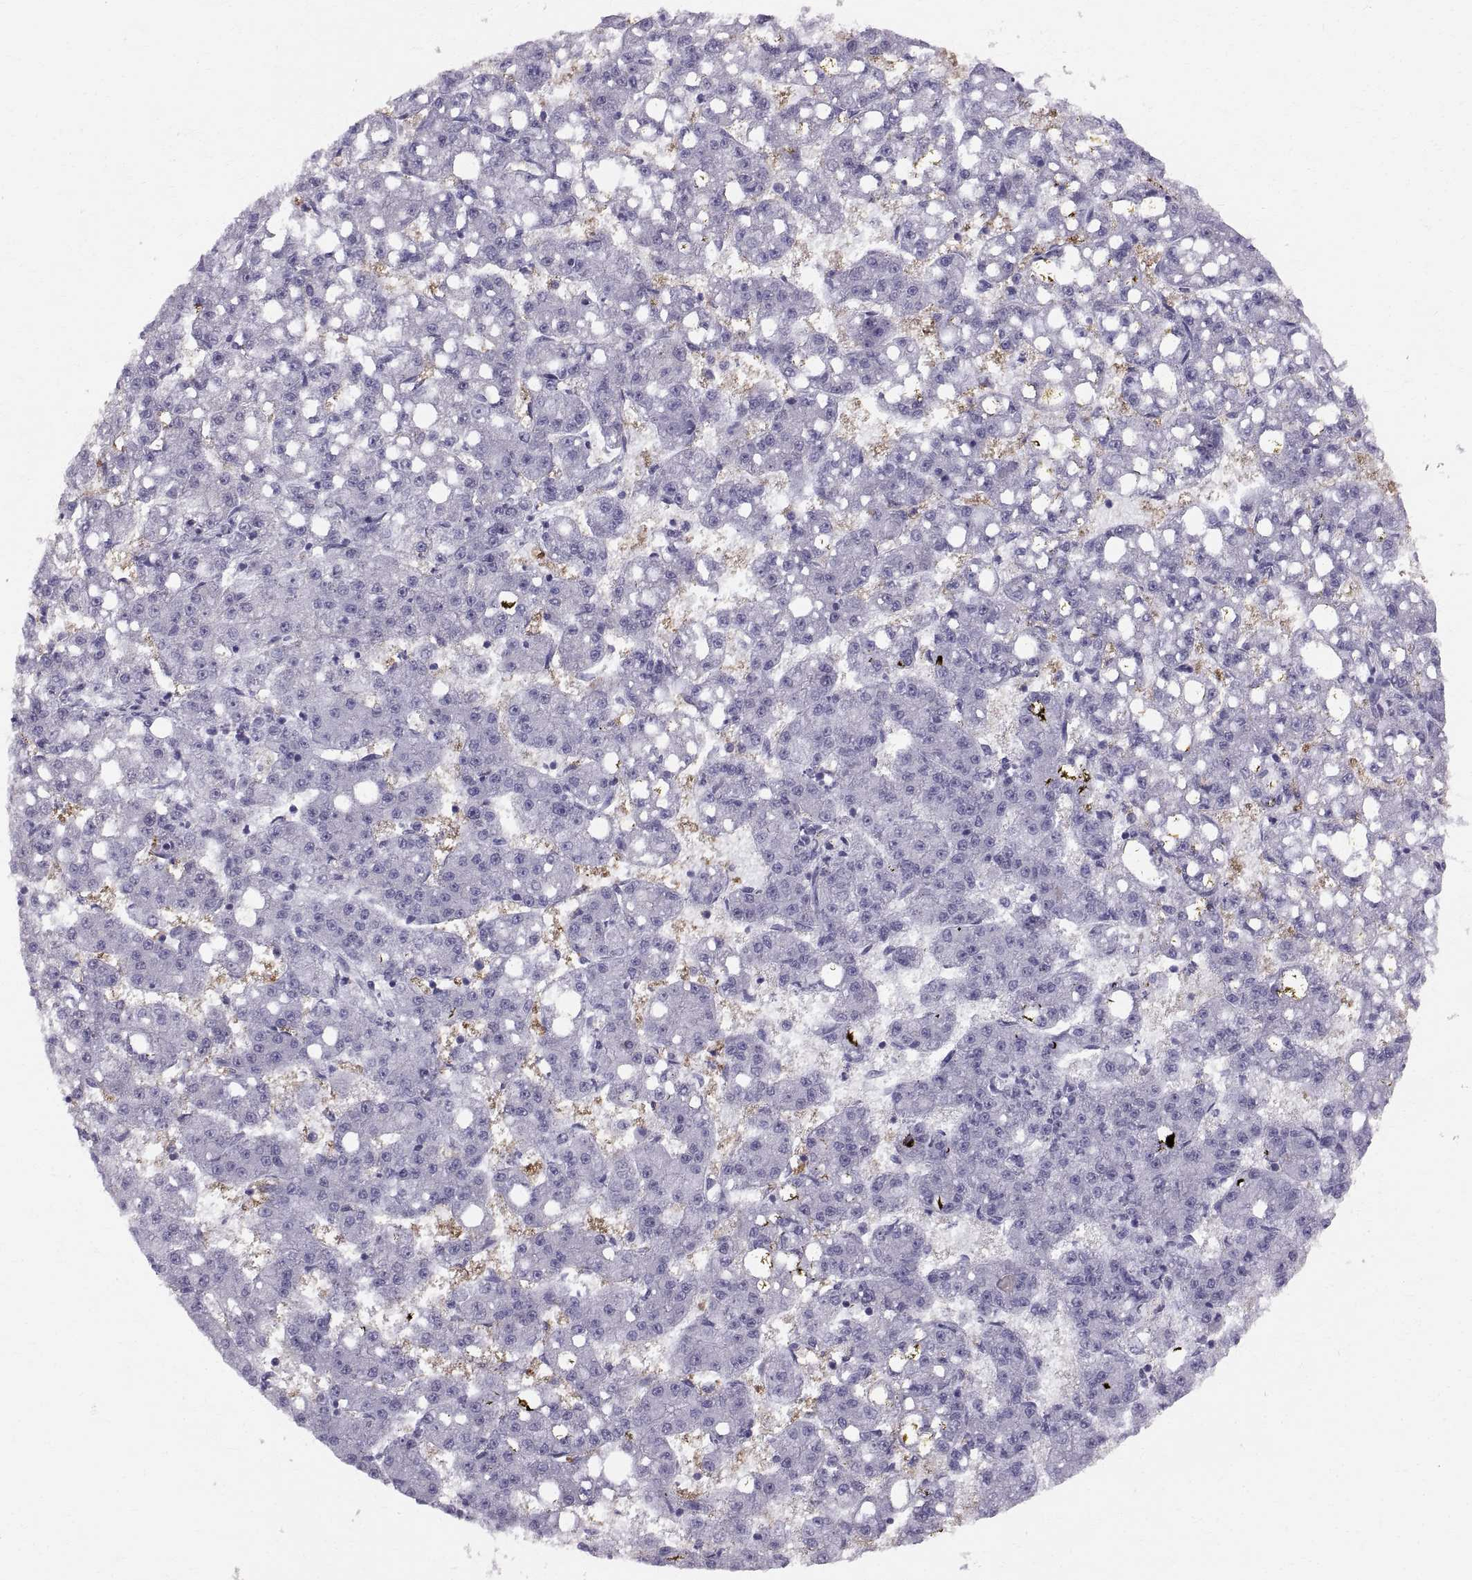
{"staining": {"intensity": "negative", "quantity": "none", "location": "none"}, "tissue": "liver cancer", "cell_type": "Tumor cells", "image_type": "cancer", "snomed": [{"axis": "morphology", "description": "Carcinoma, Hepatocellular, NOS"}, {"axis": "topography", "description": "Liver"}], "caption": "DAB (3,3'-diaminobenzidine) immunohistochemical staining of human hepatocellular carcinoma (liver) exhibits no significant positivity in tumor cells.", "gene": "SLC22A6", "patient": {"sex": "female", "age": 65}}